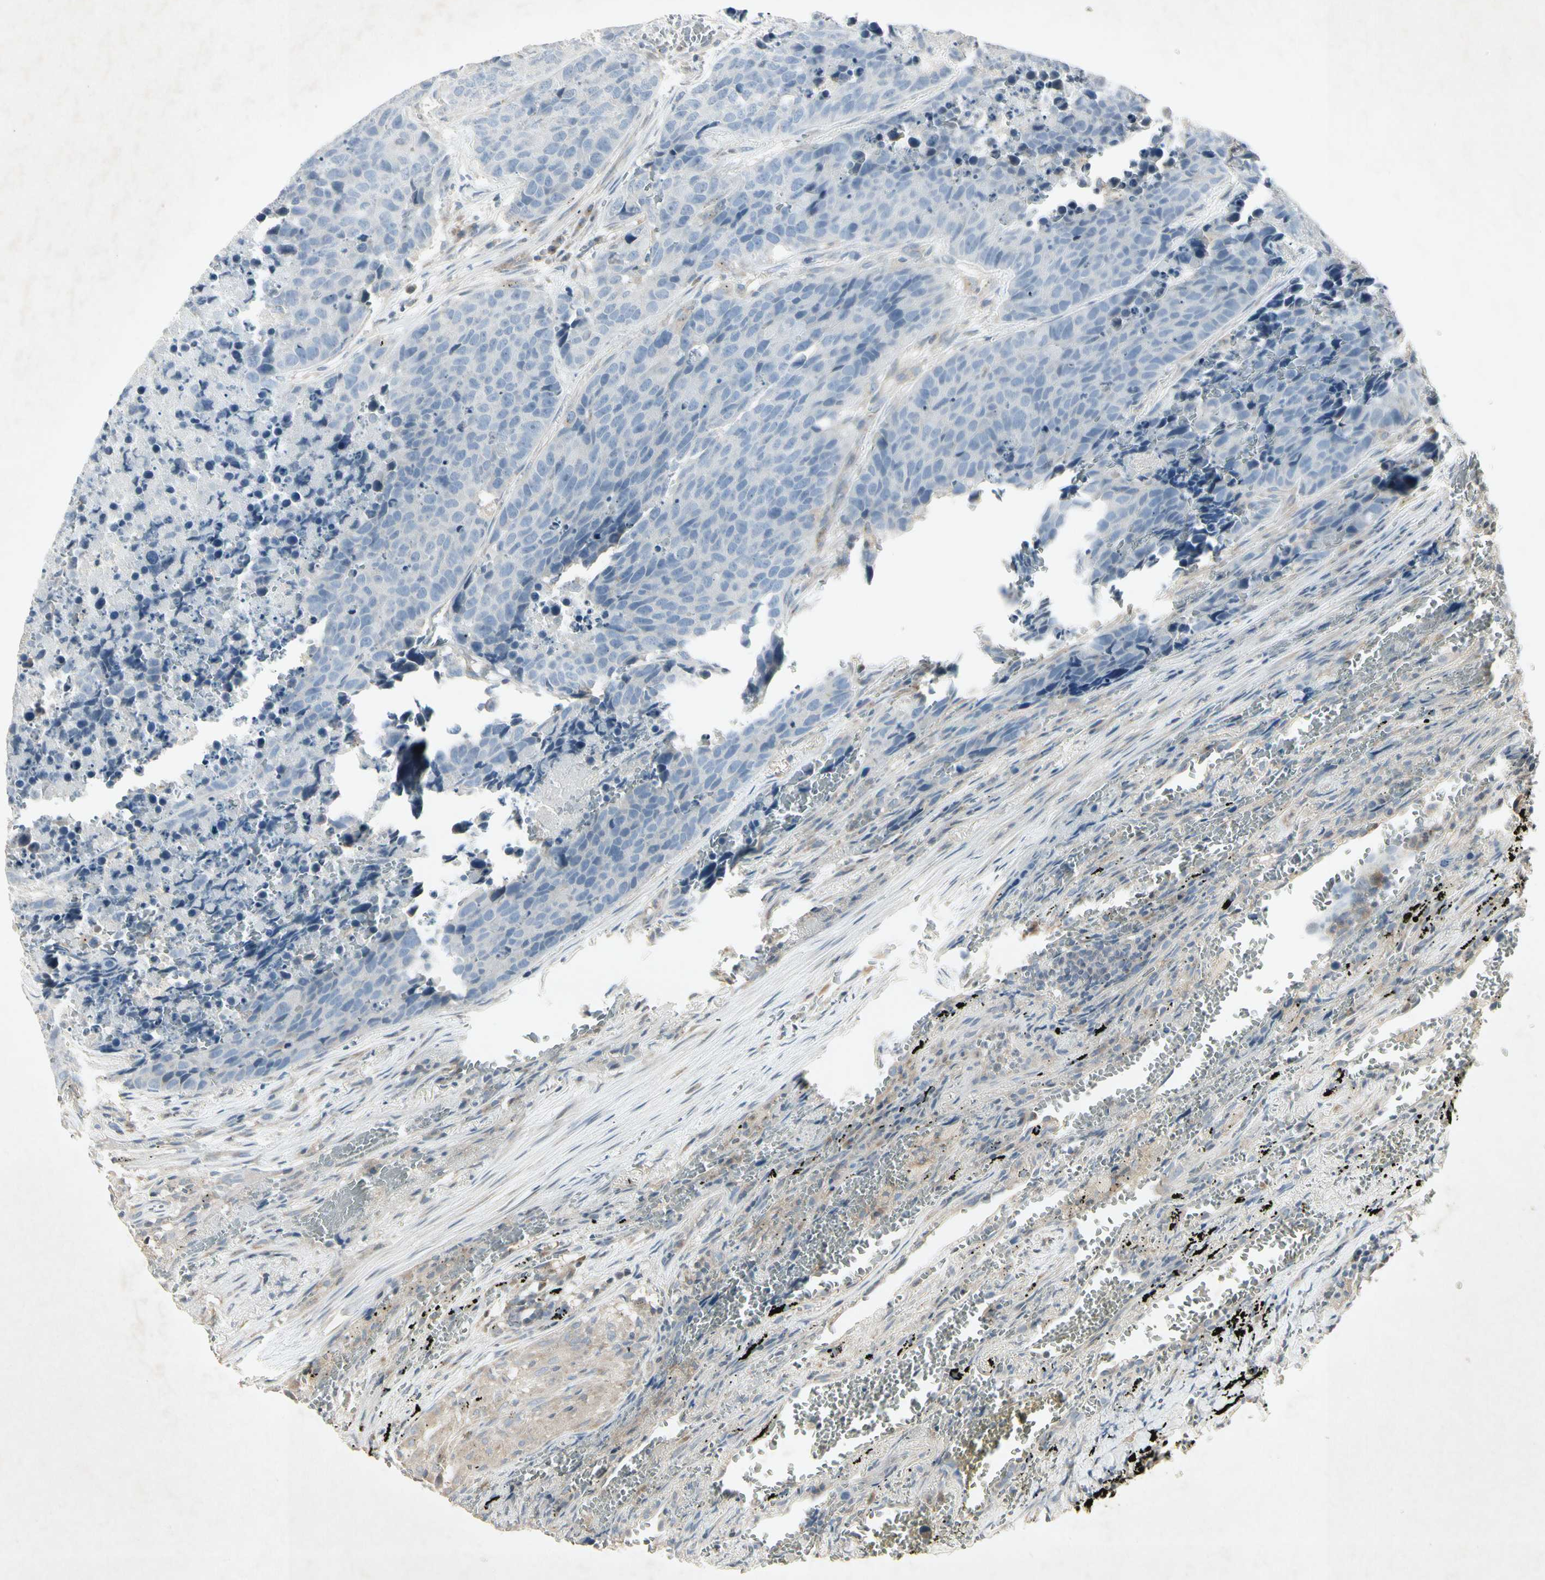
{"staining": {"intensity": "negative", "quantity": "none", "location": "none"}, "tissue": "carcinoid", "cell_type": "Tumor cells", "image_type": "cancer", "snomed": [{"axis": "morphology", "description": "Carcinoid, malignant, NOS"}, {"axis": "topography", "description": "Lung"}], "caption": "DAB (3,3'-diaminobenzidine) immunohistochemical staining of carcinoid (malignant) displays no significant staining in tumor cells. (DAB (3,3'-diaminobenzidine) immunohistochemistry (IHC) visualized using brightfield microscopy, high magnification).", "gene": "TEK", "patient": {"sex": "male", "age": 60}}